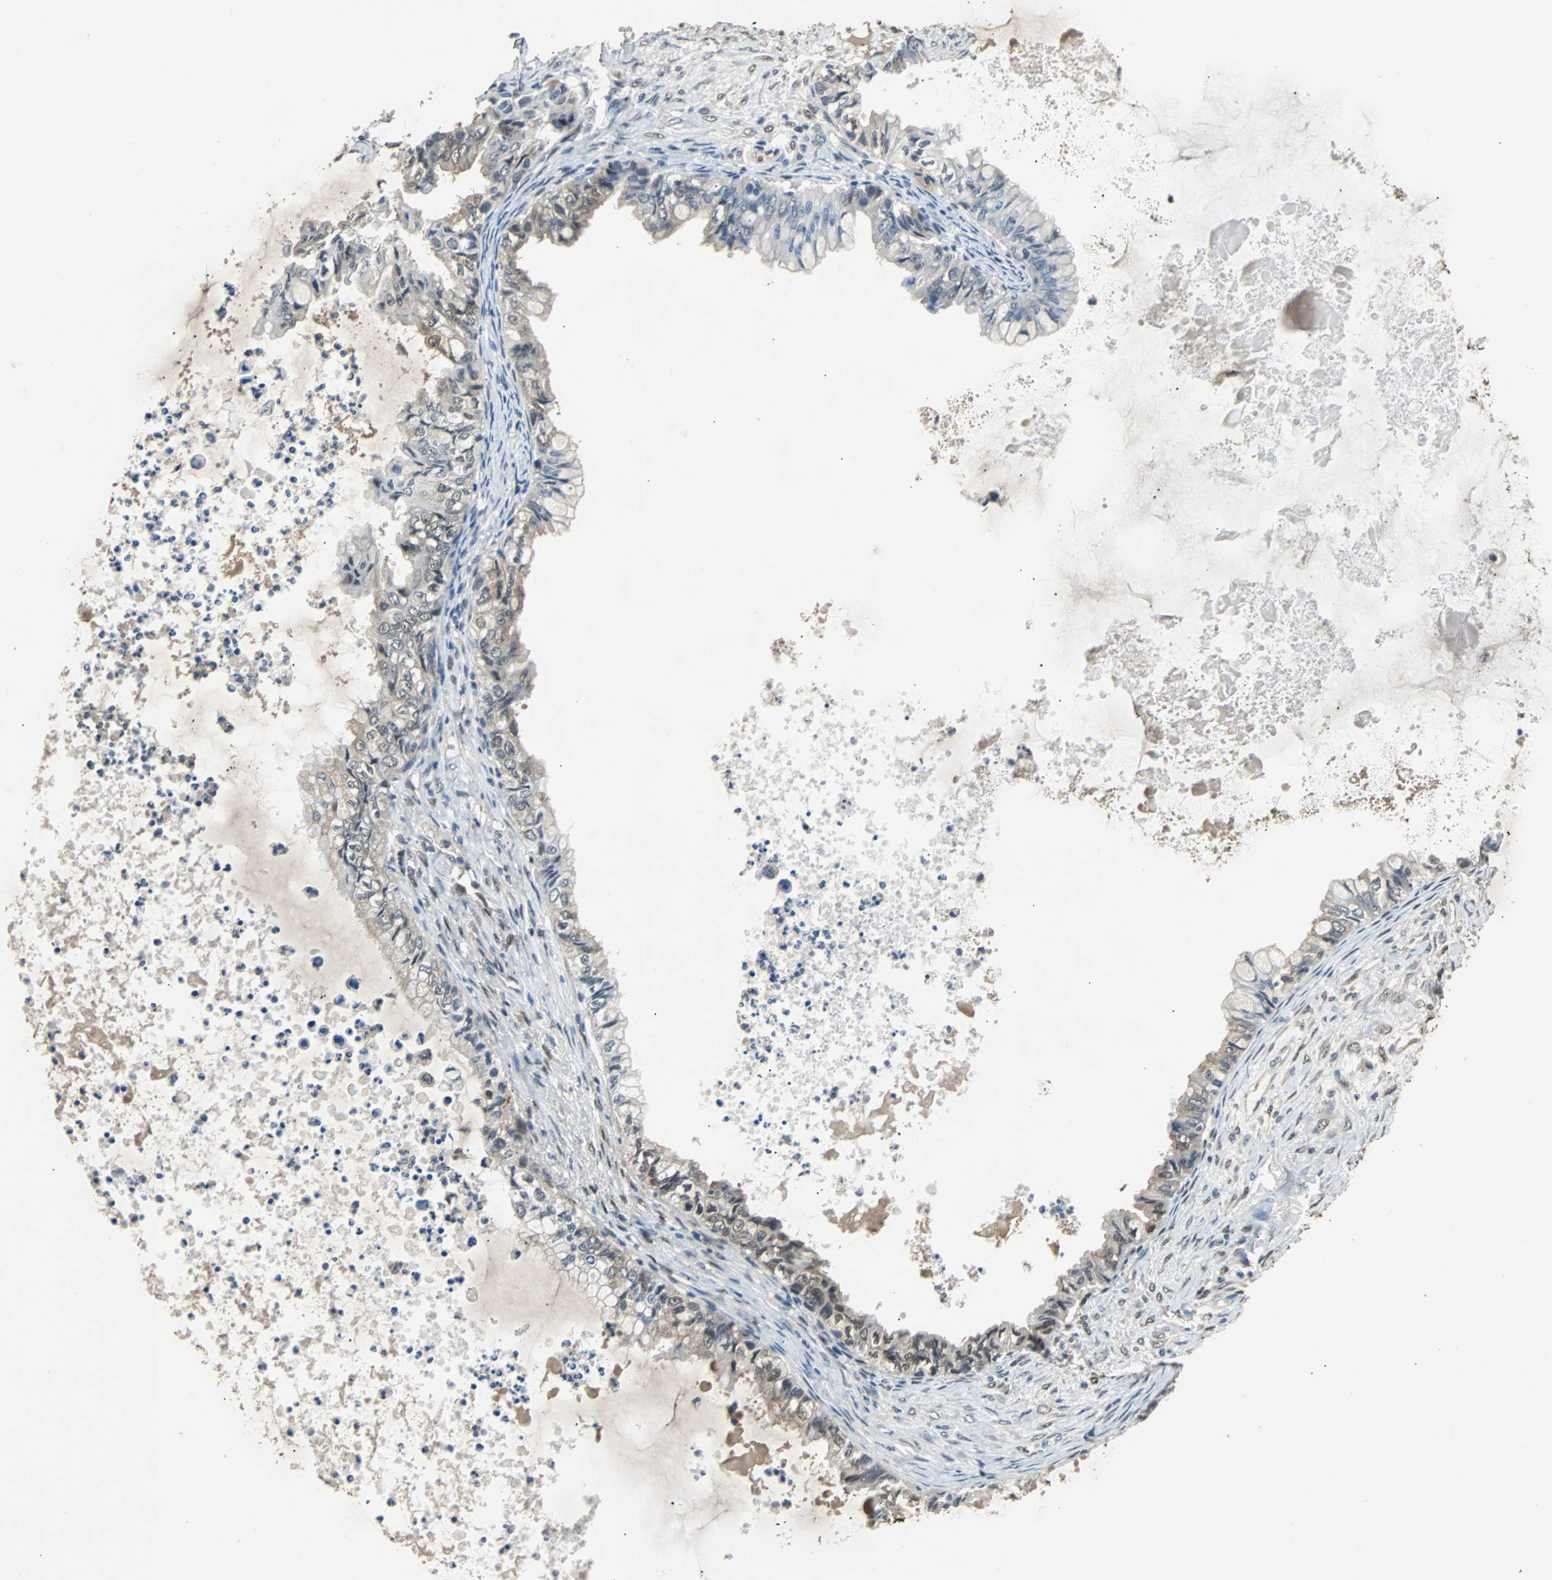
{"staining": {"intensity": "weak", "quantity": "25%-75%", "location": "cytoplasmic/membranous"}, "tissue": "ovarian cancer", "cell_type": "Tumor cells", "image_type": "cancer", "snomed": [{"axis": "morphology", "description": "Cystadenocarcinoma, mucinous, NOS"}, {"axis": "topography", "description": "Ovary"}], "caption": "DAB (3,3'-diaminobenzidine) immunohistochemical staining of ovarian cancer (mucinous cystadenocarcinoma) displays weak cytoplasmic/membranous protein expression in approximately 25%-75% of tumor cells.", "gene": "PRDX6", "patient": {"sex": "female", "age": 80}}